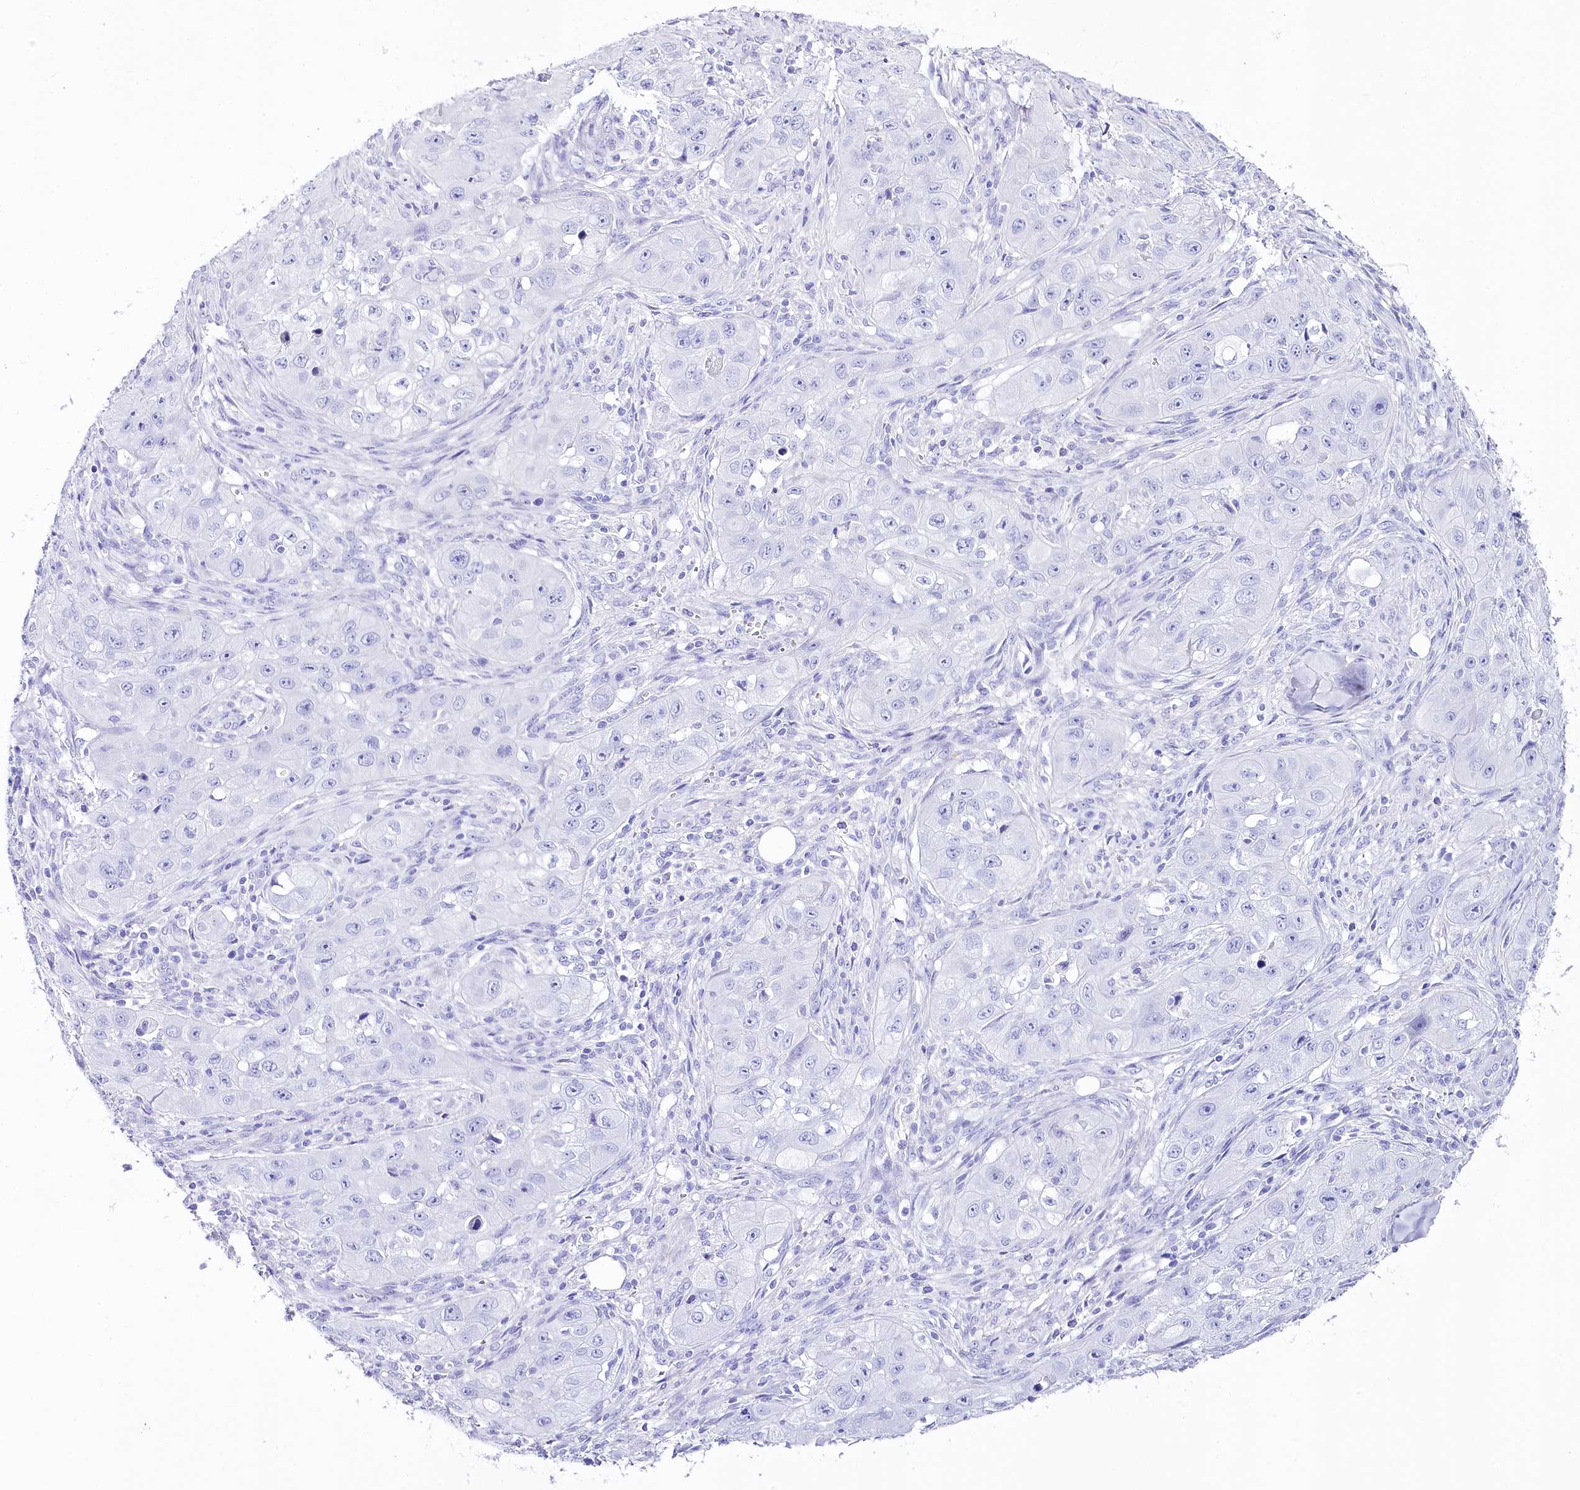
{"staining": {"intensity": "negative", "quantity": "none", "location": "none"}, "tissue": "skin cancer", "cell_type": "Tumor cells", "image_type": "cancer", "snomed": [{"axis": "morphology", "description": "Squamous cell carcinoma, NOS"}, {"axis": "topography", "description": "Skin"}, {"axis": "topography", "description": "Subcutis"}], "caption": "High power microscopy image of an immunohistochemistry image of skin cancer, revealing no significant positivity in tumor cells.", "gene": "CSN3", "patient": {"sex": "male", "age": 73}}